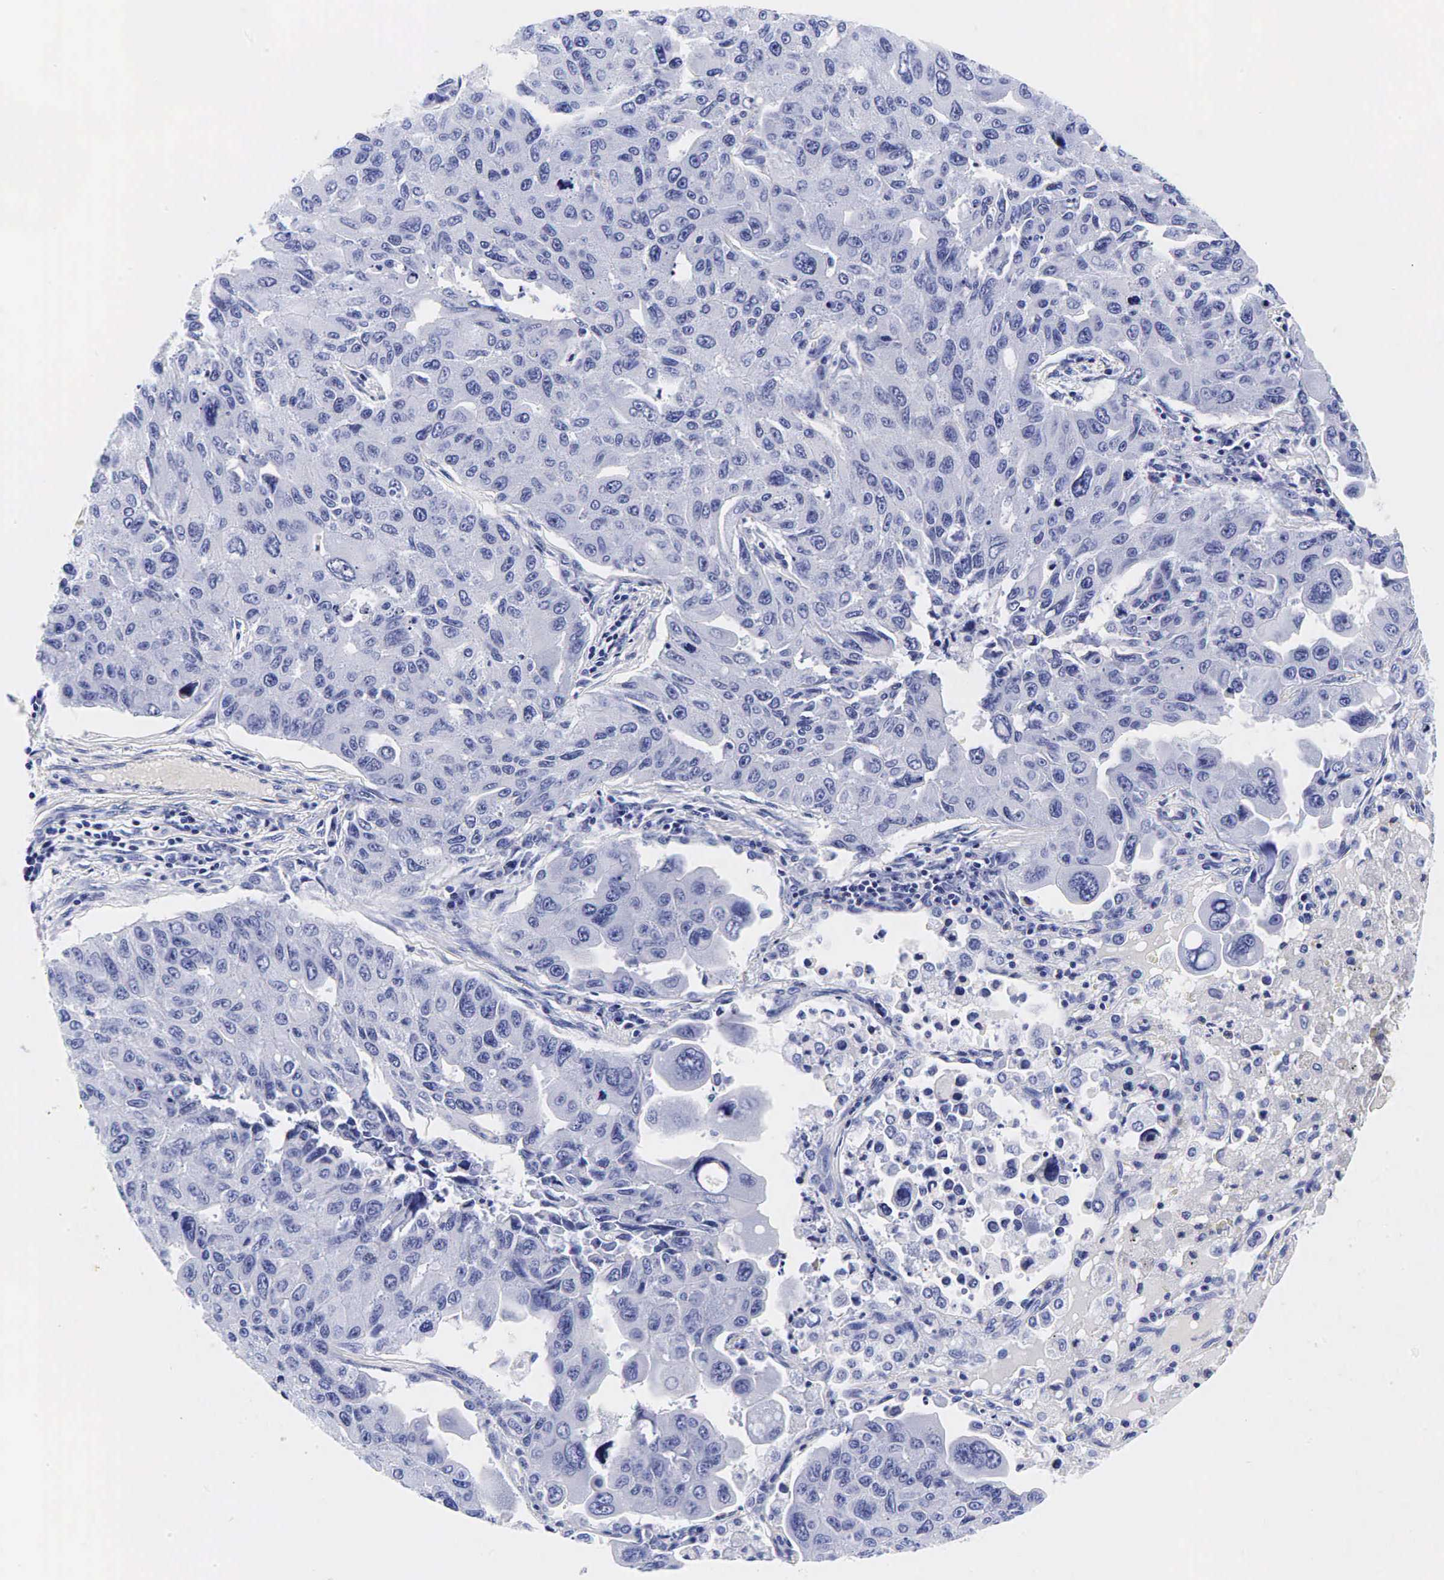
{"staining": {"intensity": "negative", "quantity": "none", "location": "none"}, "tissue": "lung cancer", "cell_type": "Tumor cells", "image_type": "cancer", "snomed": [{"axis": "morphology", "description": "Adenocarcinoma, NOS"}, {"axis": "topography", "description": "Lung"}], "caption": "Lung cancer was stained to show a protein in brown. There is no significant positivity in tumor cells. (Stains: DAB (3,3'-diaminobenzidine) immunohistochemistry with hematoxylin counter stain, Microscopy: brightfield microscopy at high magnification).", "gene": "GCG", "patient": {"sex": "male", "age": 64}}